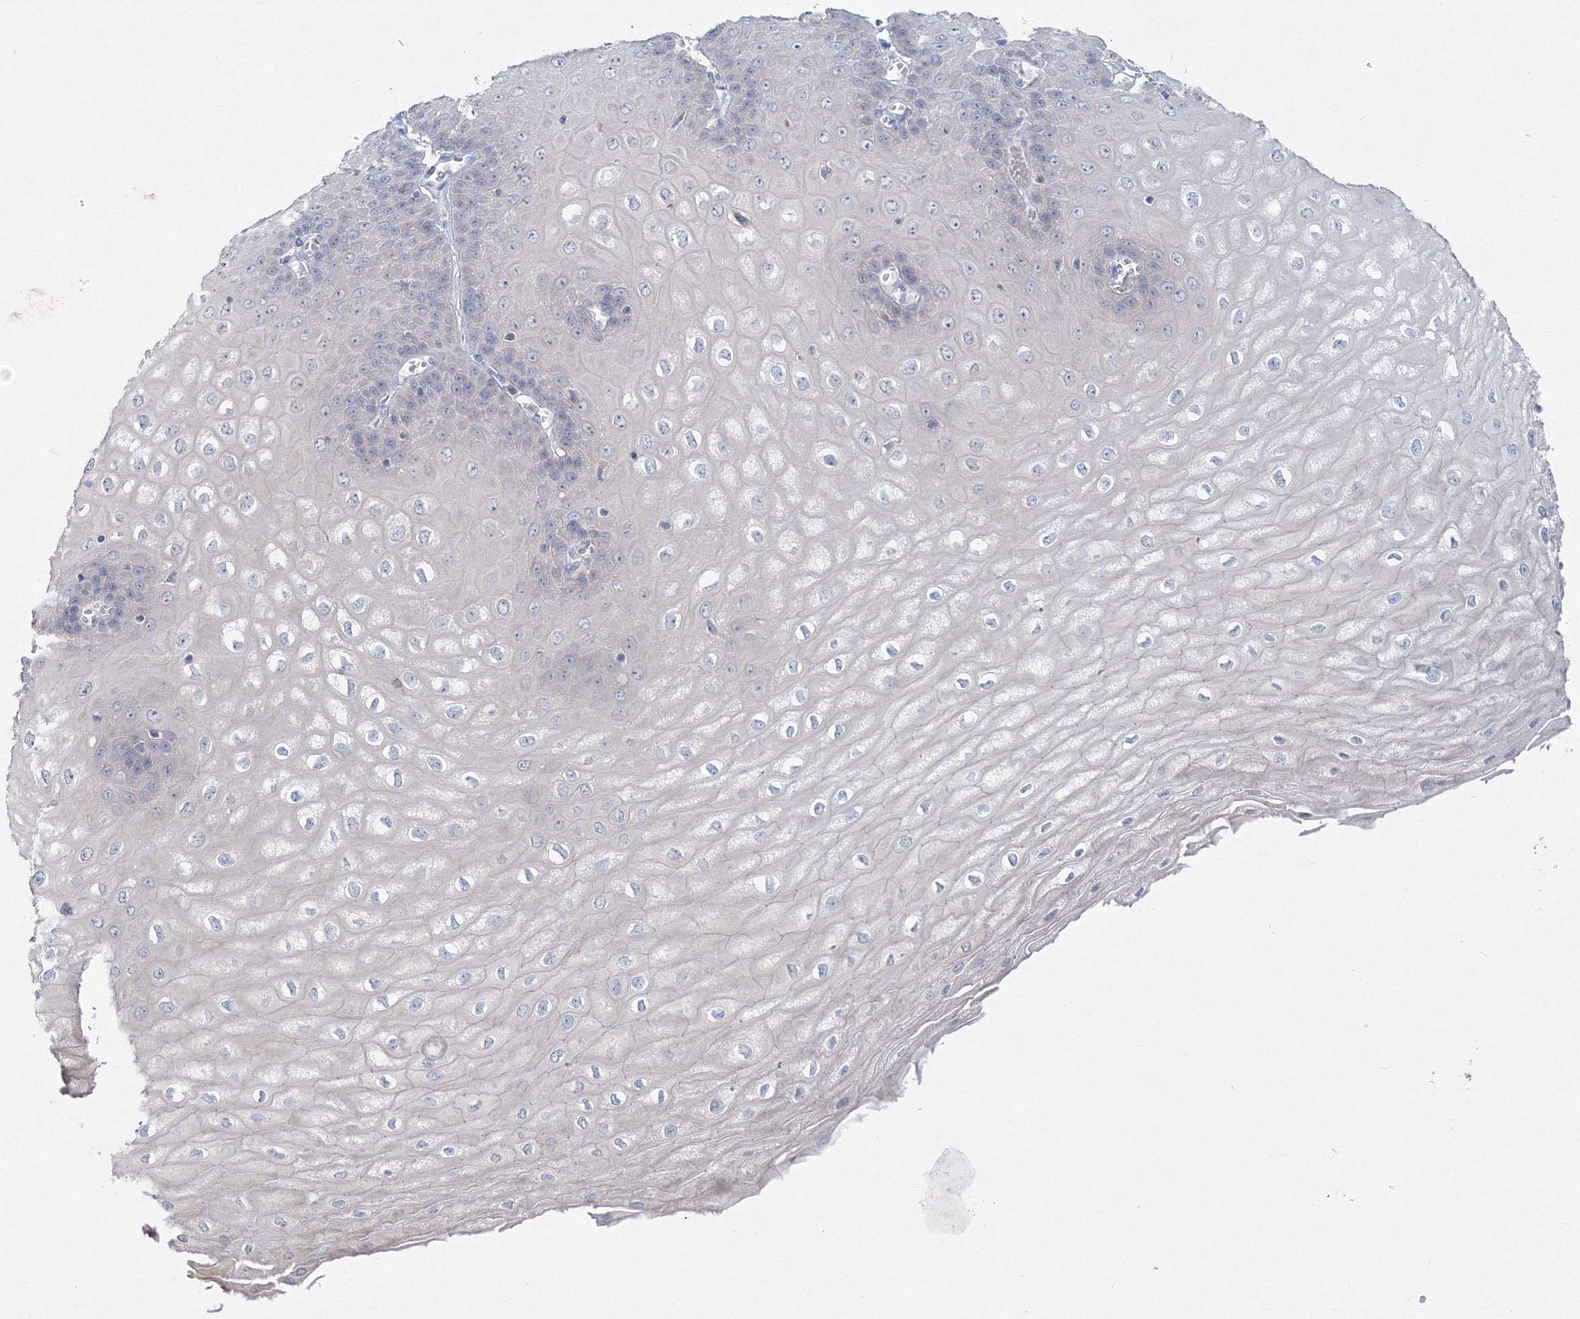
{"staining": {"intensity": "weak", "quantity": "25%-75%", "location": "cytoplasmic/membranous"}, "tissue": "esophagus", "cell_type": "Squamous epithelial cells", "image_type": "normal", "snomed": [{"axis": "morphology", "description": "Normal tissue, NOS"}, {"axis": "topography", "description": "Esophagus"}], "caption": "Protein positivity by IHC displays weak cytoplasmic/membranous positivity in approximately 25%-75% of squamous epithelial cells in unremarkable esophagus.", "gene": "FBXL8", "patient": {"sex": "male", "age": 60}}